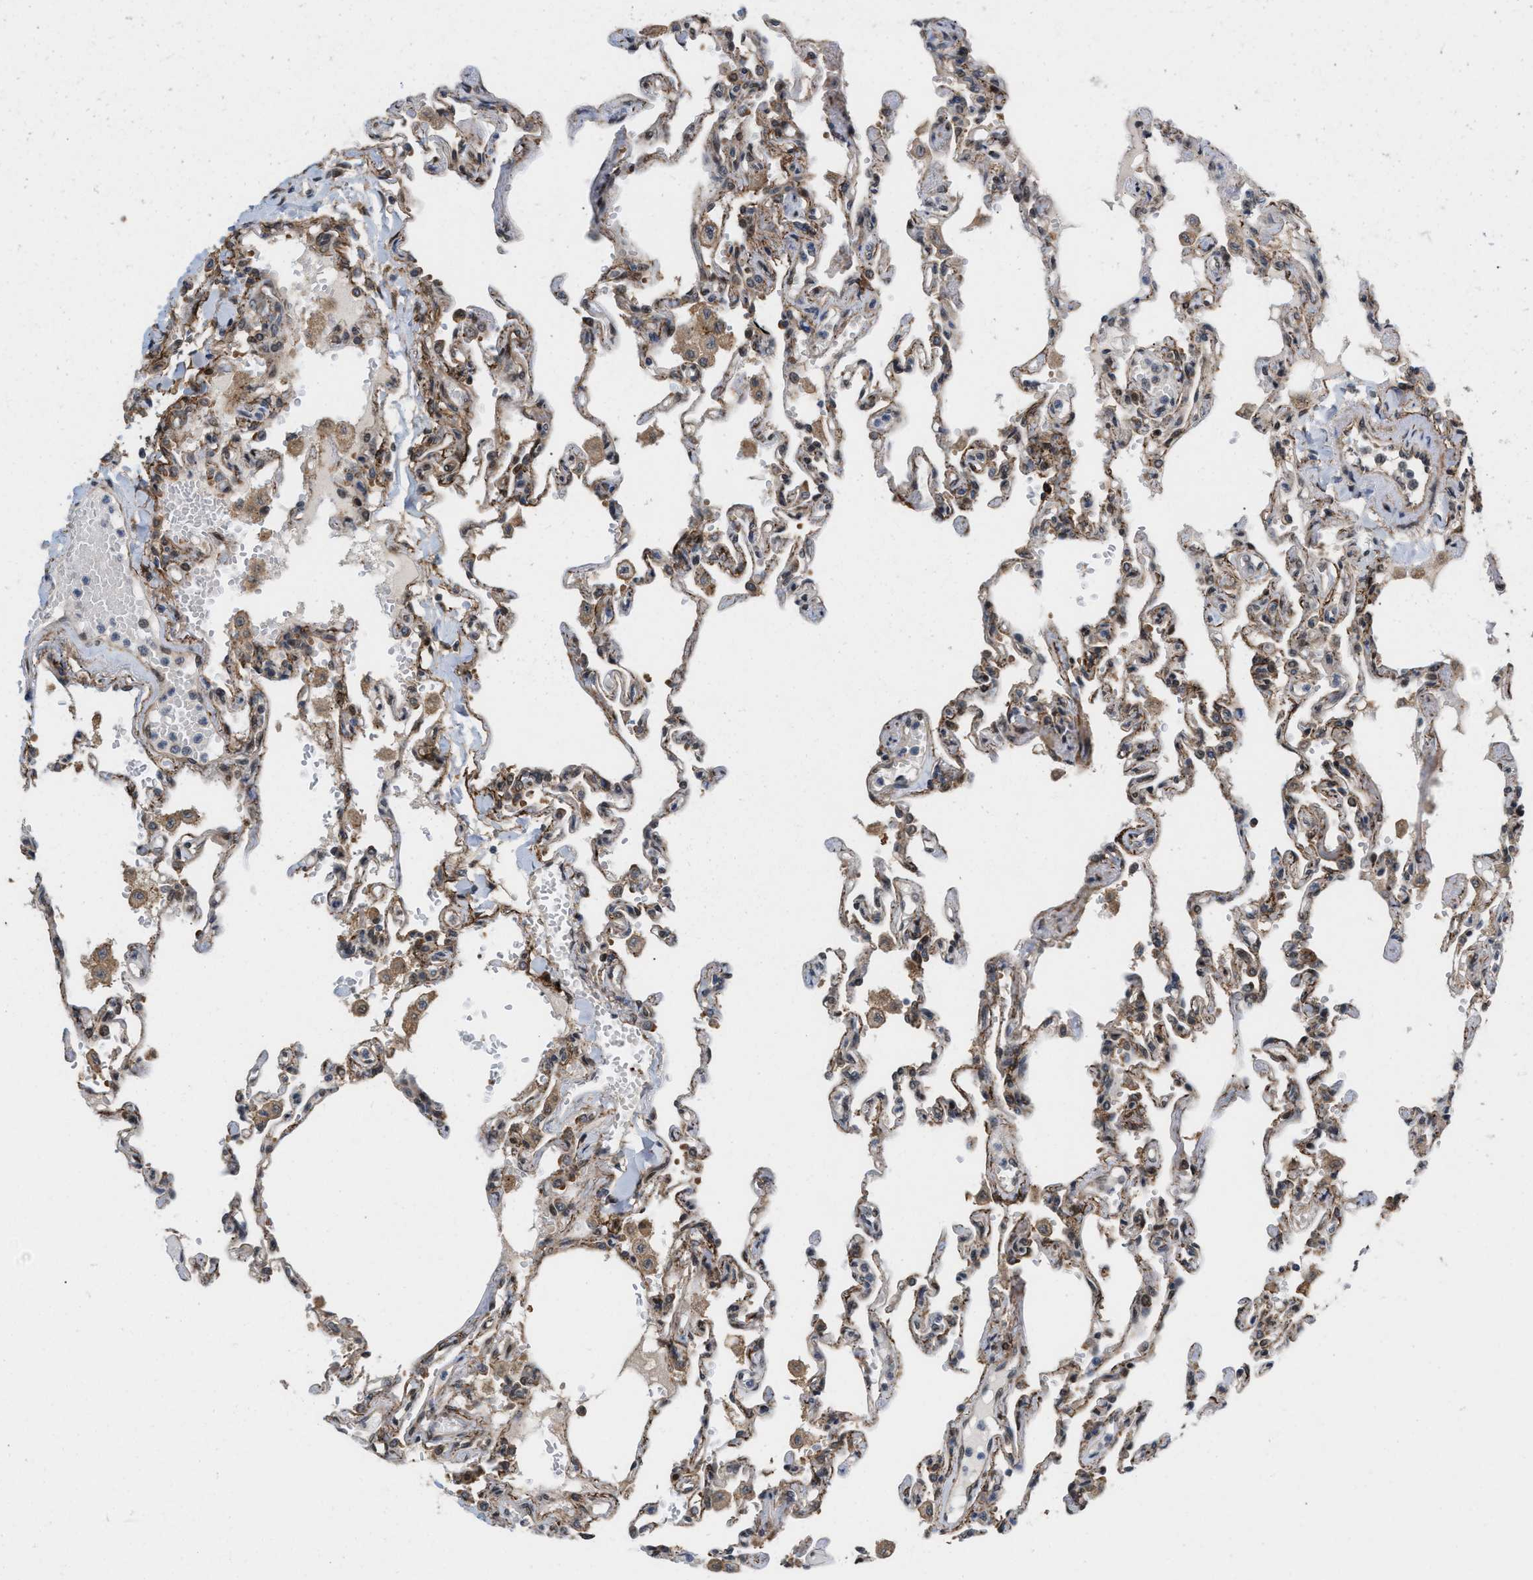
{"staining": {"intensity": "moderate", "quantity": "25%-75%", "location": "cytoplasmic/membranous"}, "tissue": "lung", "cell_type": "Alveolar cells", "image_type": "normal", "snomed": [{"axis": "morphology", "description": "Normal tissue, NOS"}, {"axis": "topography", "description": "Lung"}], "caption": "Immunohistochemistry staining of benign lung, which exhibits medium levels of moderate cytoplasmic/membranous staining in approximately 25%-75% of alveolar cells indicating moderate cytoplasmic/membranous protein staining. The staining was performed using DAB (brown) for protein detection and nuclei were counterstained in hematoxylin (blue).", "gene": "MFSD6", "patient": {"sex": "male", "age": 21}}